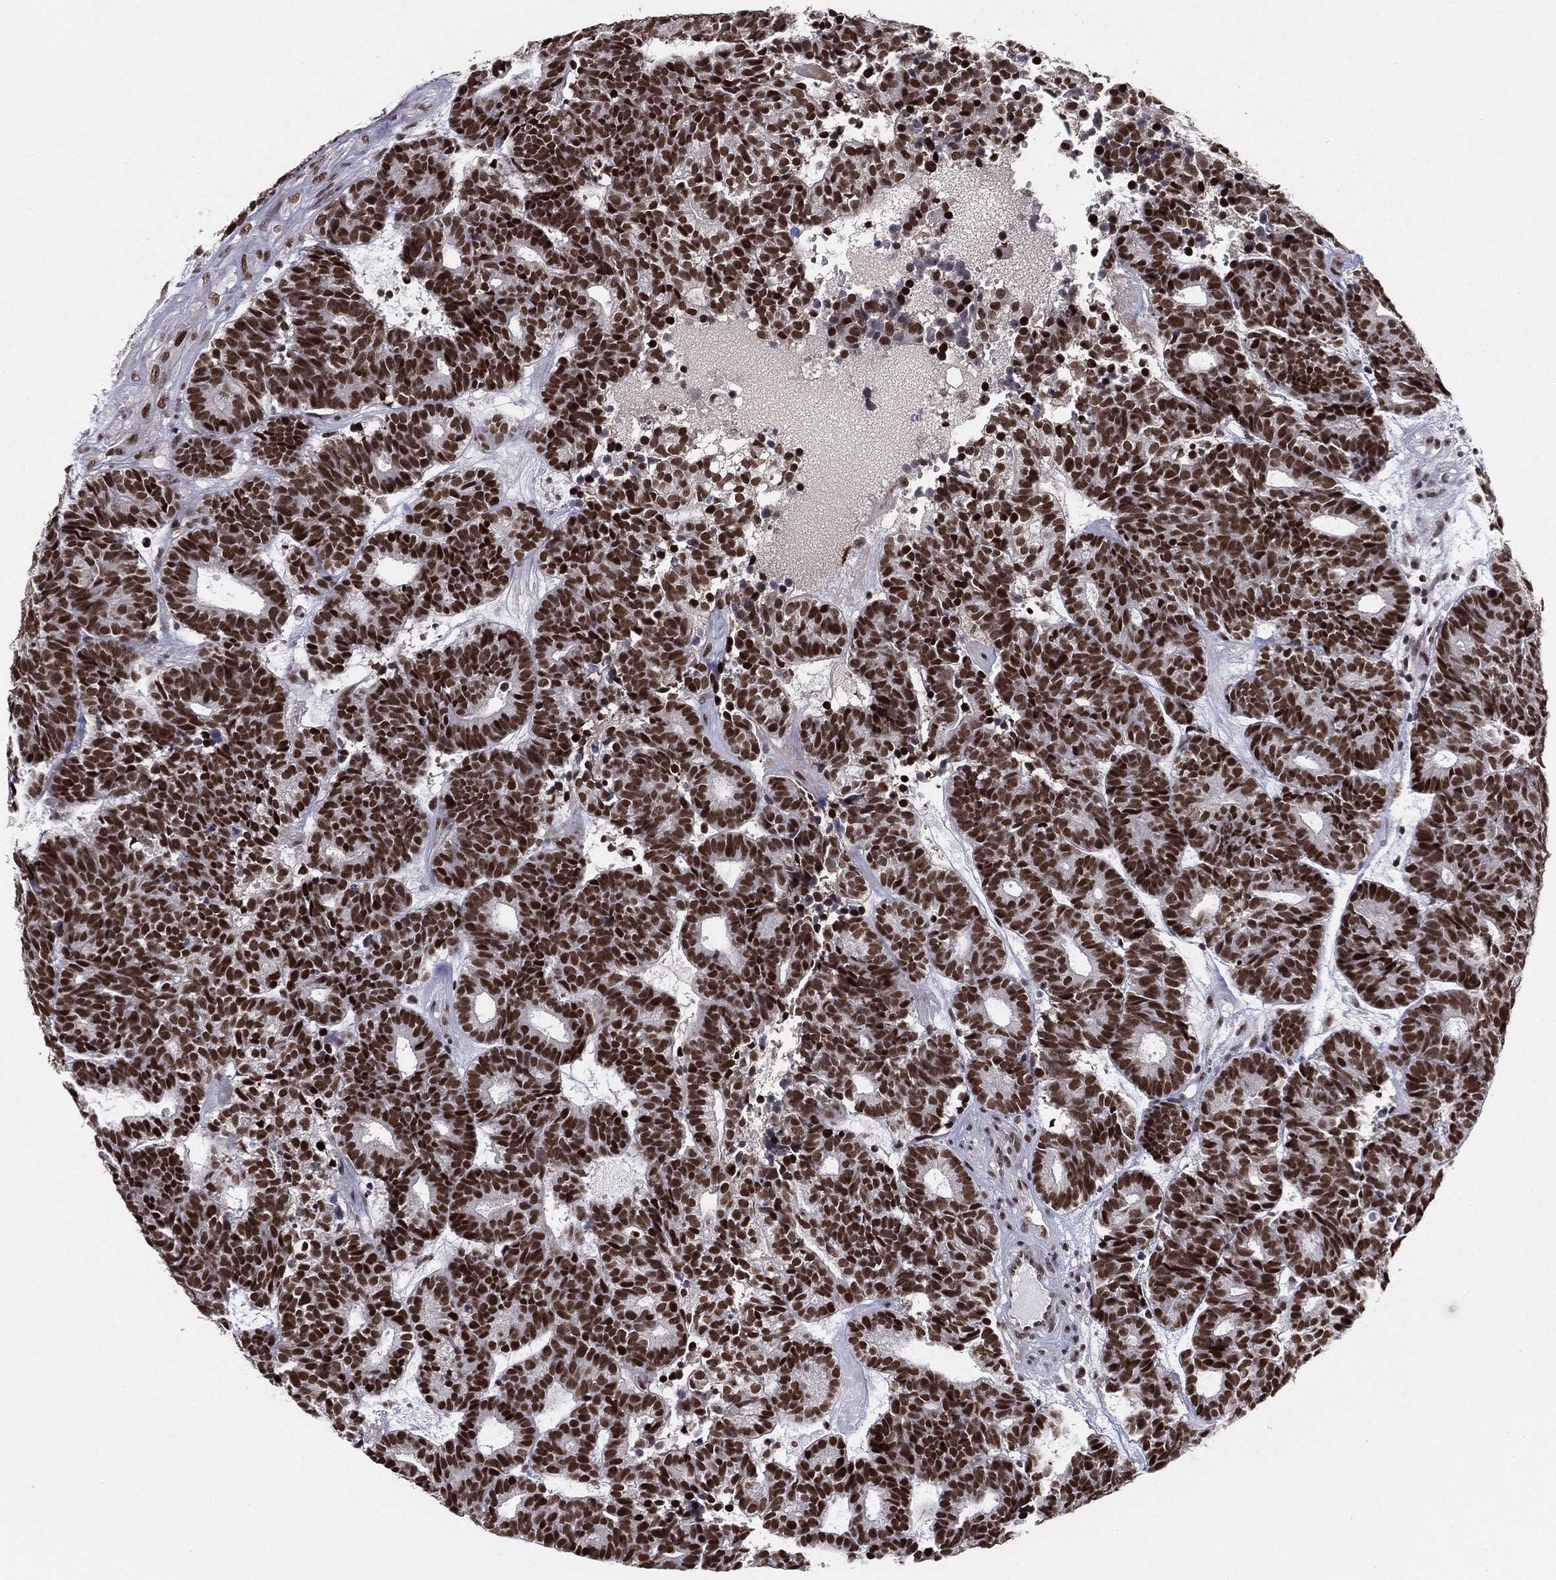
{"staining": {"intensity": "strong", "quantity": ">75%", "location": "nuclear"}, "tissue": "head and neck cancer", "cell_type": "Tumor cells", "image_type": "cancer", "snomed": [{"axis": "morphology", "description": "Adenocarcinoma, NOS"}, {"axis": "topography", "description": "Head-Neck"}], "caption": "A histopathology image showing strong nuclear staining in approximately >75% of tumor cells in head and neck adenocarcinoma, as visualized by brown immunohistochemical staining.", "gene": "GPALPP1", "patient": {"sex": "female", "age": 81}}